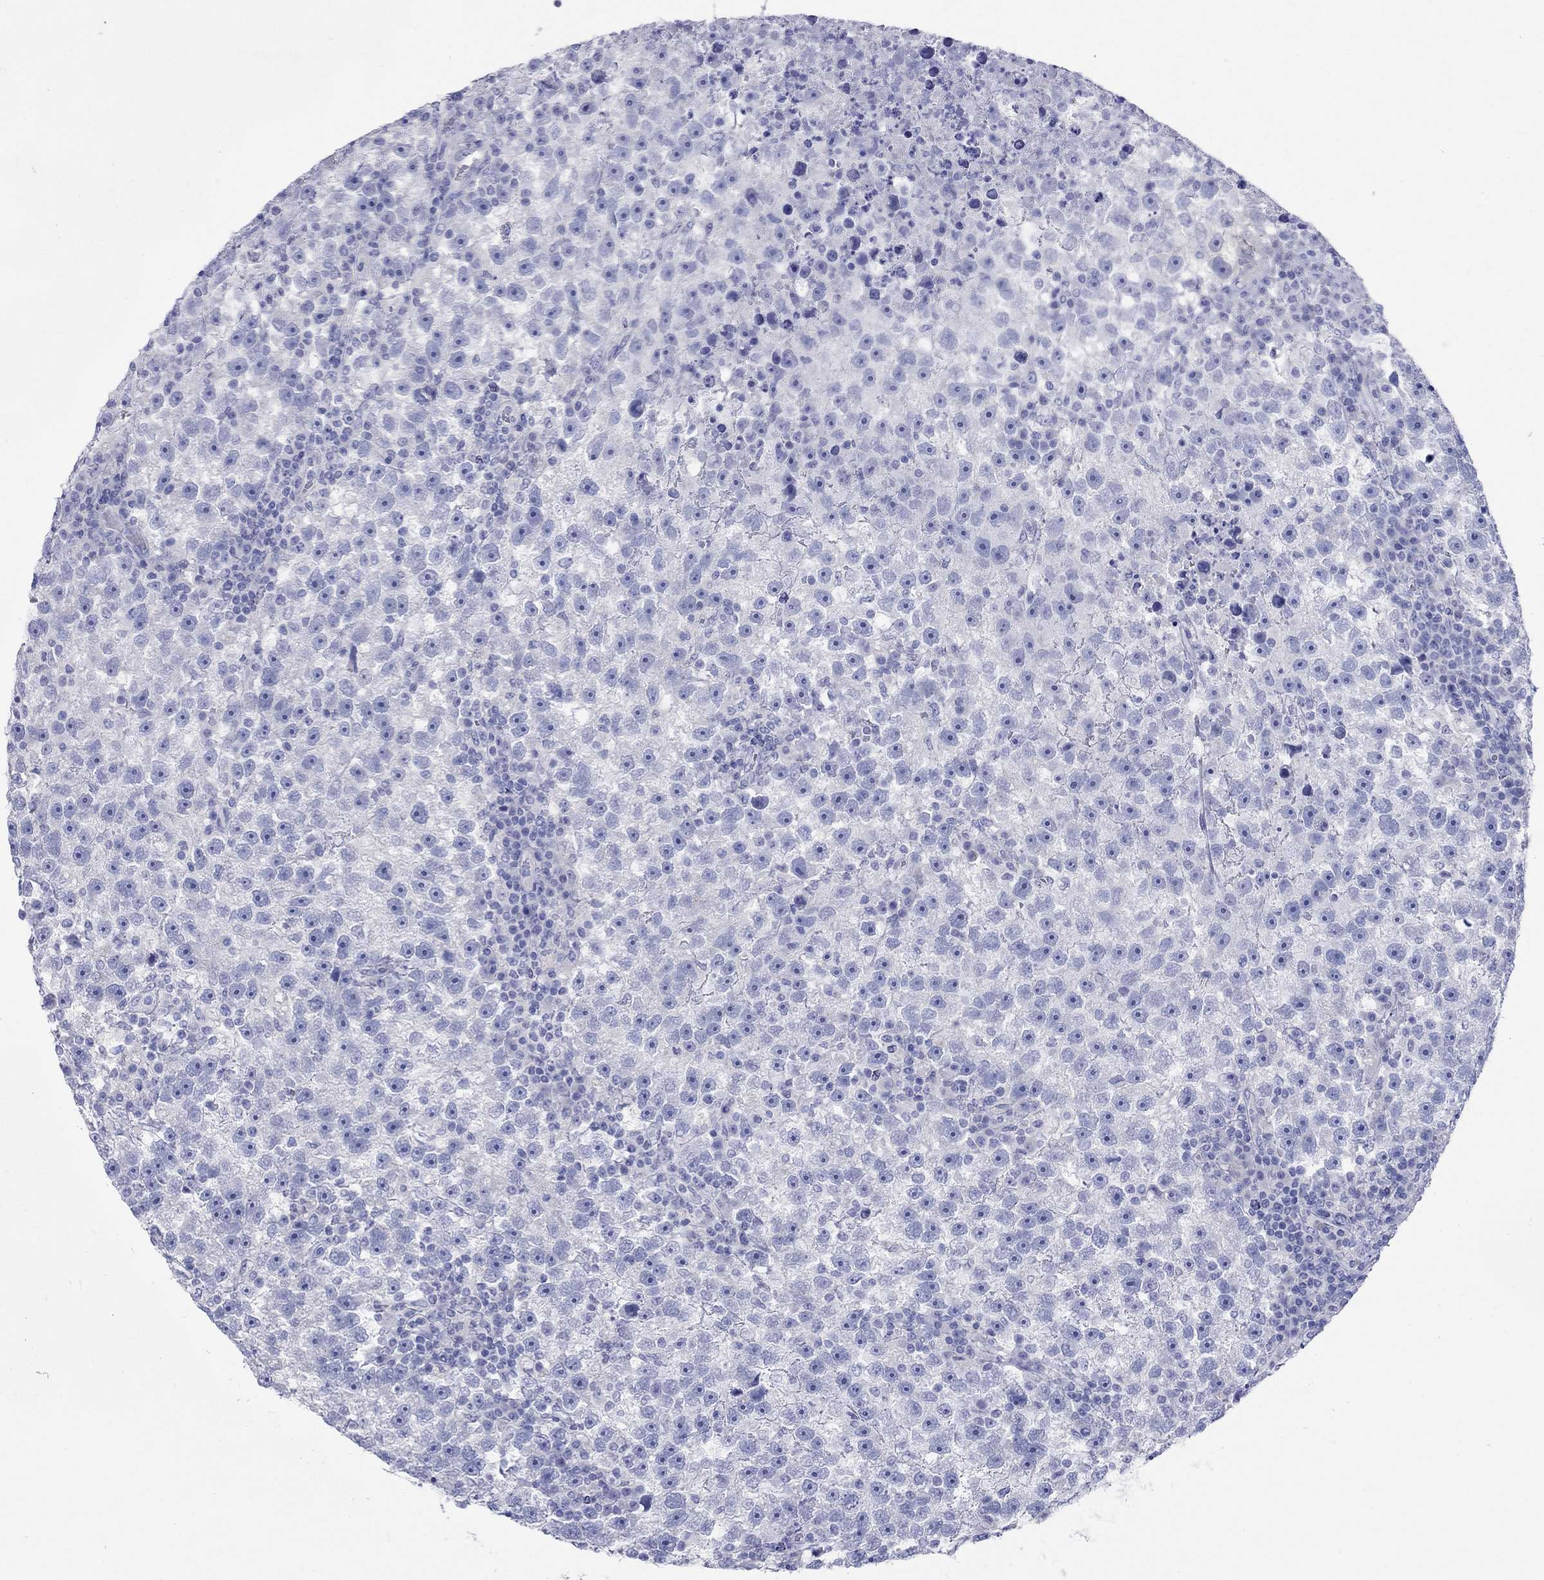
{"staining": {"intensity": "negative", "quantity": "none", "location": "none"}, "tissue": "testis cancer", "cell_type": "Tumor cells", "image_type": "cancer", "snomed": [{"axis": "morphology", "description": "Seminoma, NOS"}, {"axis": "topography", "description": "Testis"}], "caption": "Seminoma (testis) stained for a protein using IHC reveals no expression tumor cells.", "gene": "SPATA9", "patient": {"sex": "male", "age": 47}}